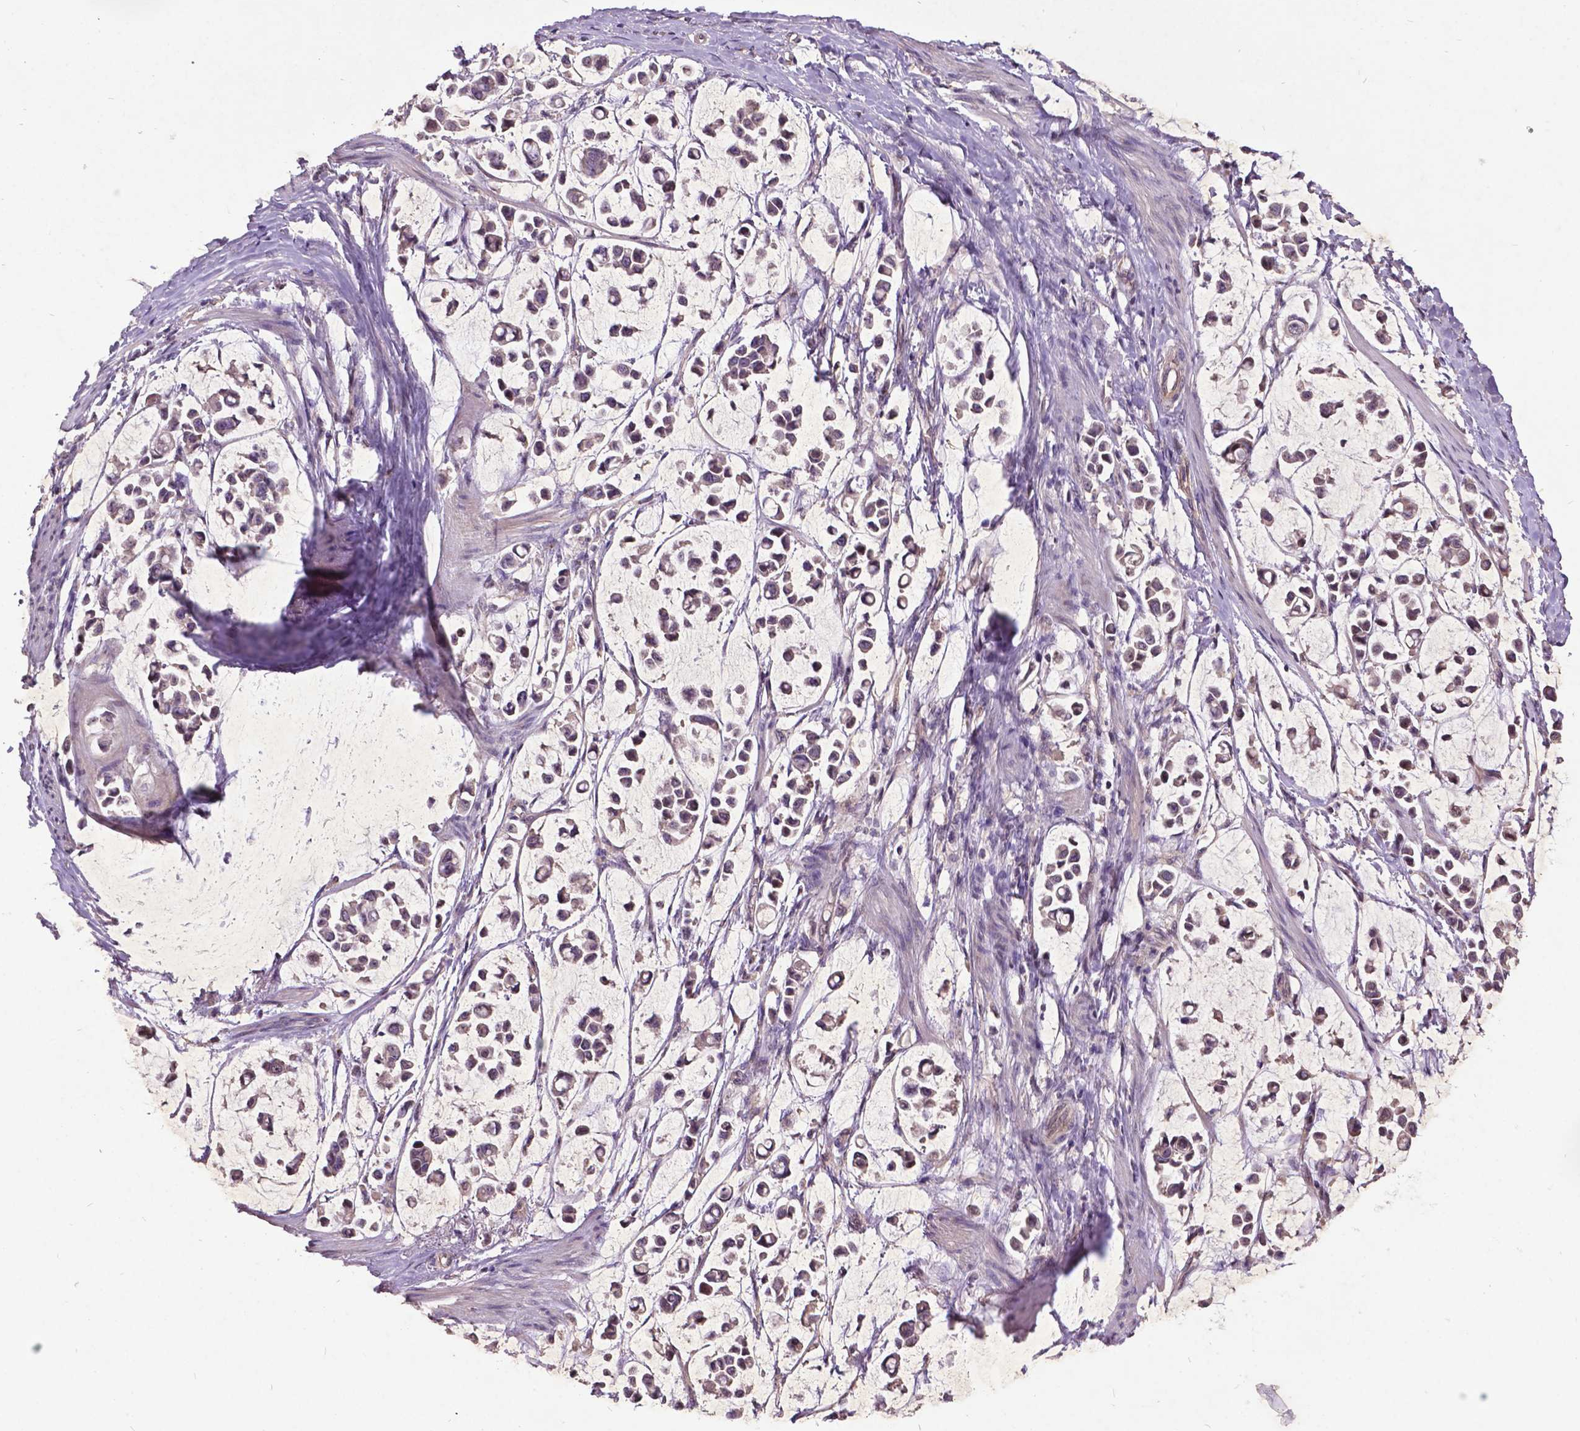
{"staining": {"intensity": "negative", "quantity": "none", "location": "none"}, "tissue": "stomach cancer", "cell_type": "Tumor cells", "image_type": "cancer", "snomed": [{"axis": "morphology", "description": "Adenocarcinoma, NOS"}, {"axis": "topography", "description": "Stomach"}], "caption": "DAB immunohistochemical staining of stomach cancer demonstrates no significant positivity in tumor cells.", "gene": "AP1S3", "patient": {"sex": "male", "age": 82}}